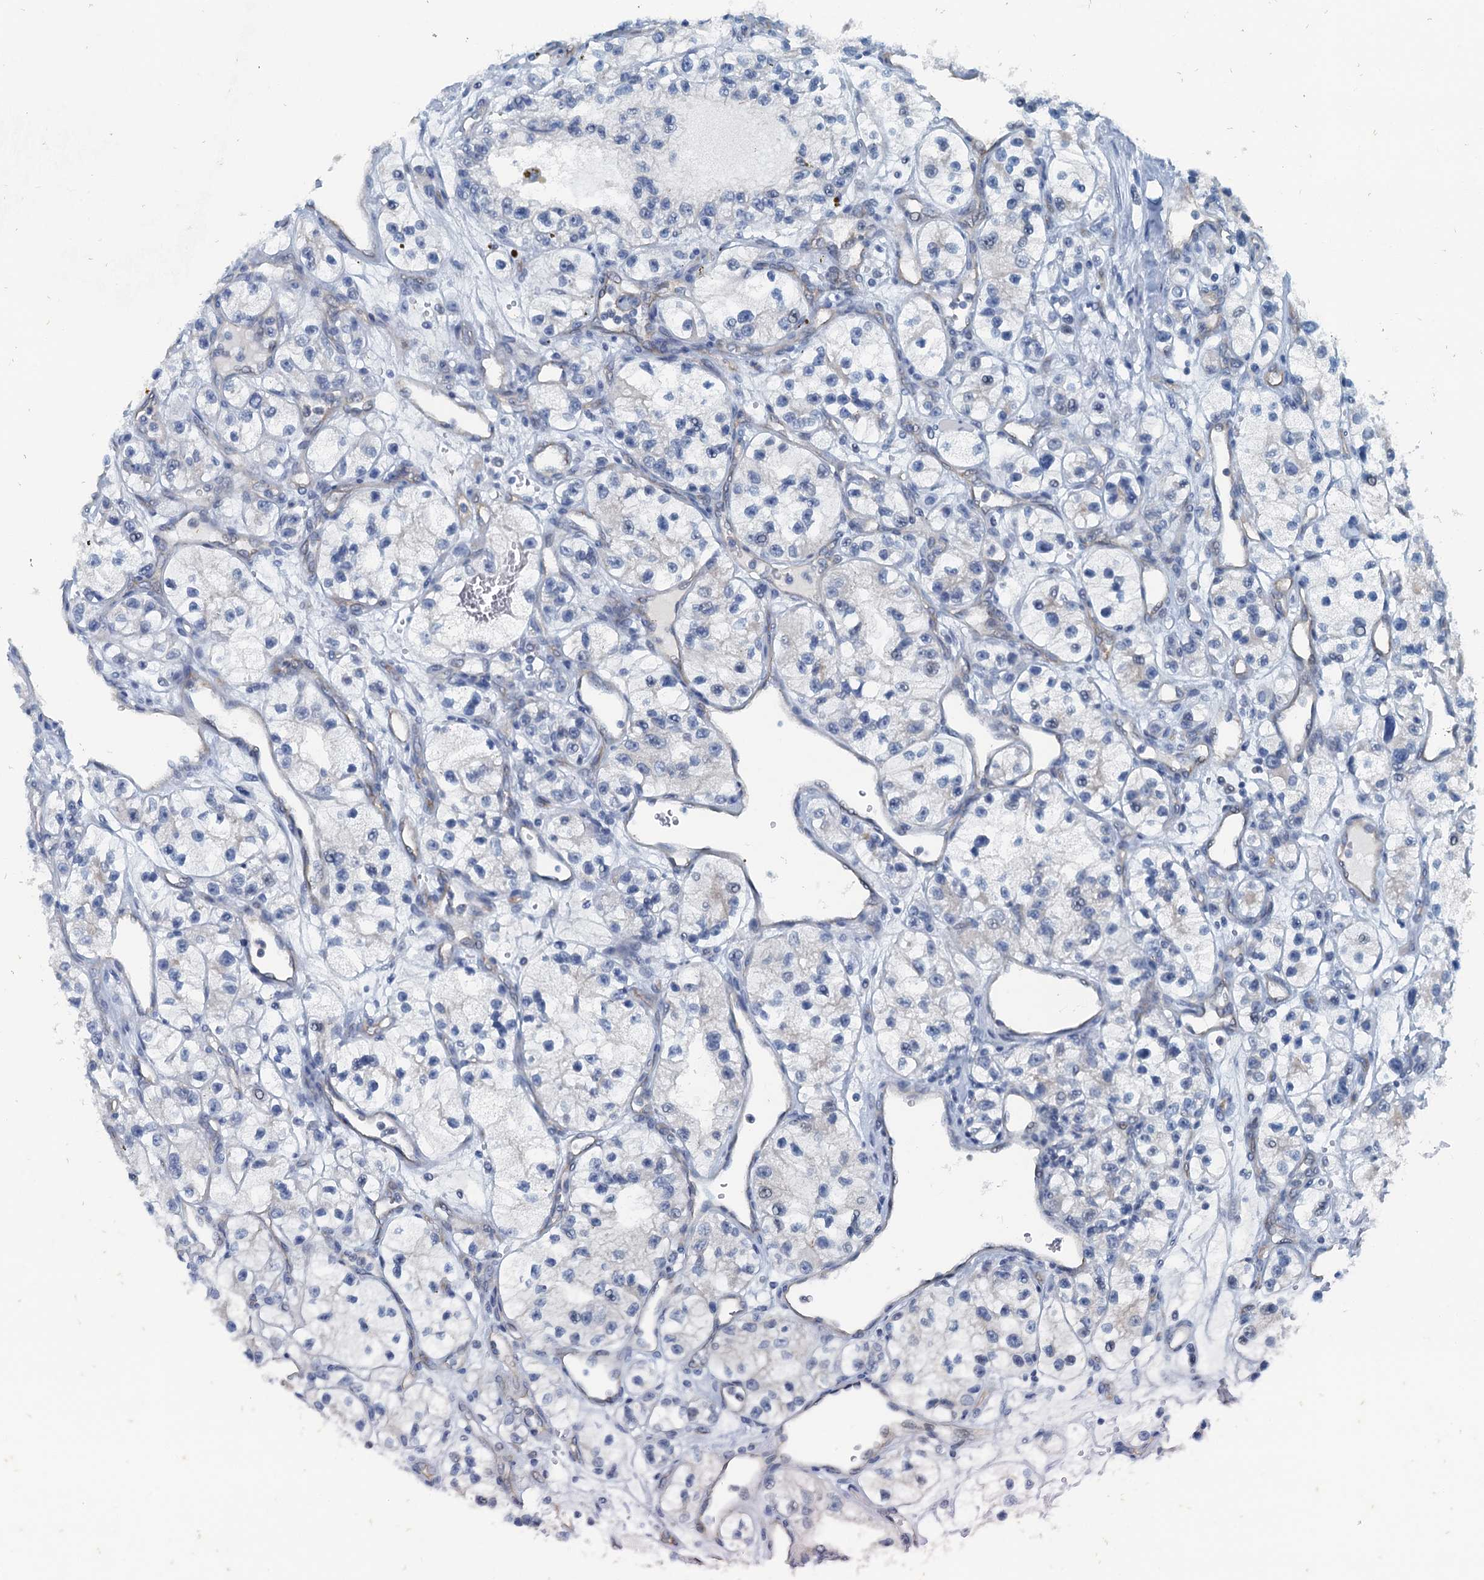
{"staining": {"intensity": "negative", "quantity": "none", "location": "none"}, "tissue": "renal cancer", "cell_type": "Tumor cells", "image_type": "cancer", "snomed": [{"axis": "morphology", "description": "Adenocarcinoma, NOS"}, {"axis": "topography", "description": "Kidney"}], "caption": "Tumor cells show no significant protein staining in renal adenocarcinoma. The staining is performed using DAB (3,3'-diaminobenzidine) brown chromogen with nuclei counter-stained in using hematoxylin.", "gene": "GFOD2", "patient": {"sex": "female", "age": 57}}